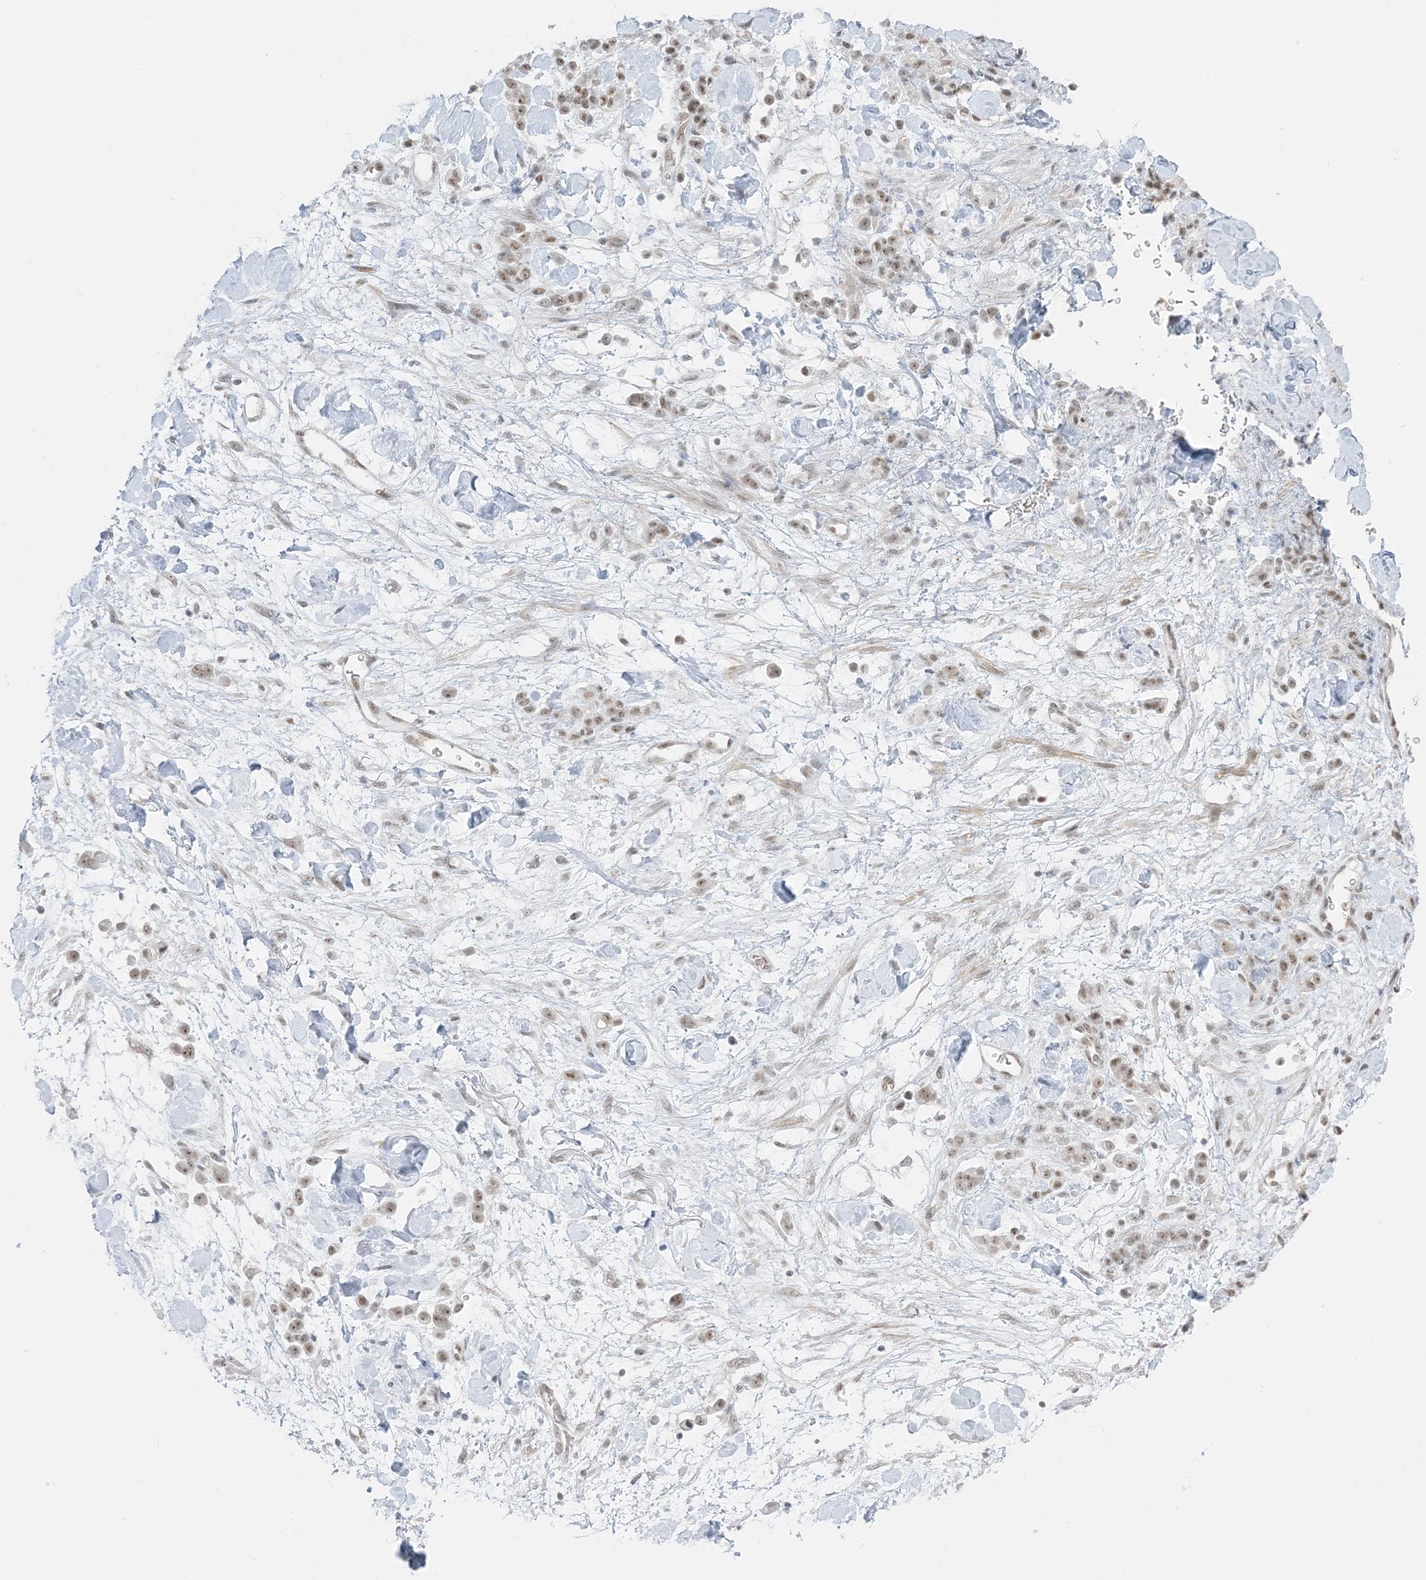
{"staining": {"intensity": "weak", "quantity": ">75%", "location": "nuclear"}, "tissue": "stomach cancer", "cell_type": "Tumor cells", "image_type": "cancer", "snomed": [{"axis": "morphology", "description": "Normal tissue, NOS"}, {"axis": "morphology", "description": "Adenocarcinoma, NOS"}, {"axis": "topography", "description": "Stomach"}], "caption": "Stomach adenocarcinoma was stained to show a protein in brown. There is low levels of weak nuclear expression in about >75% of tumor cells.", "gene": "ZNF787", "patient": {"sex": "male", "age": 82}}